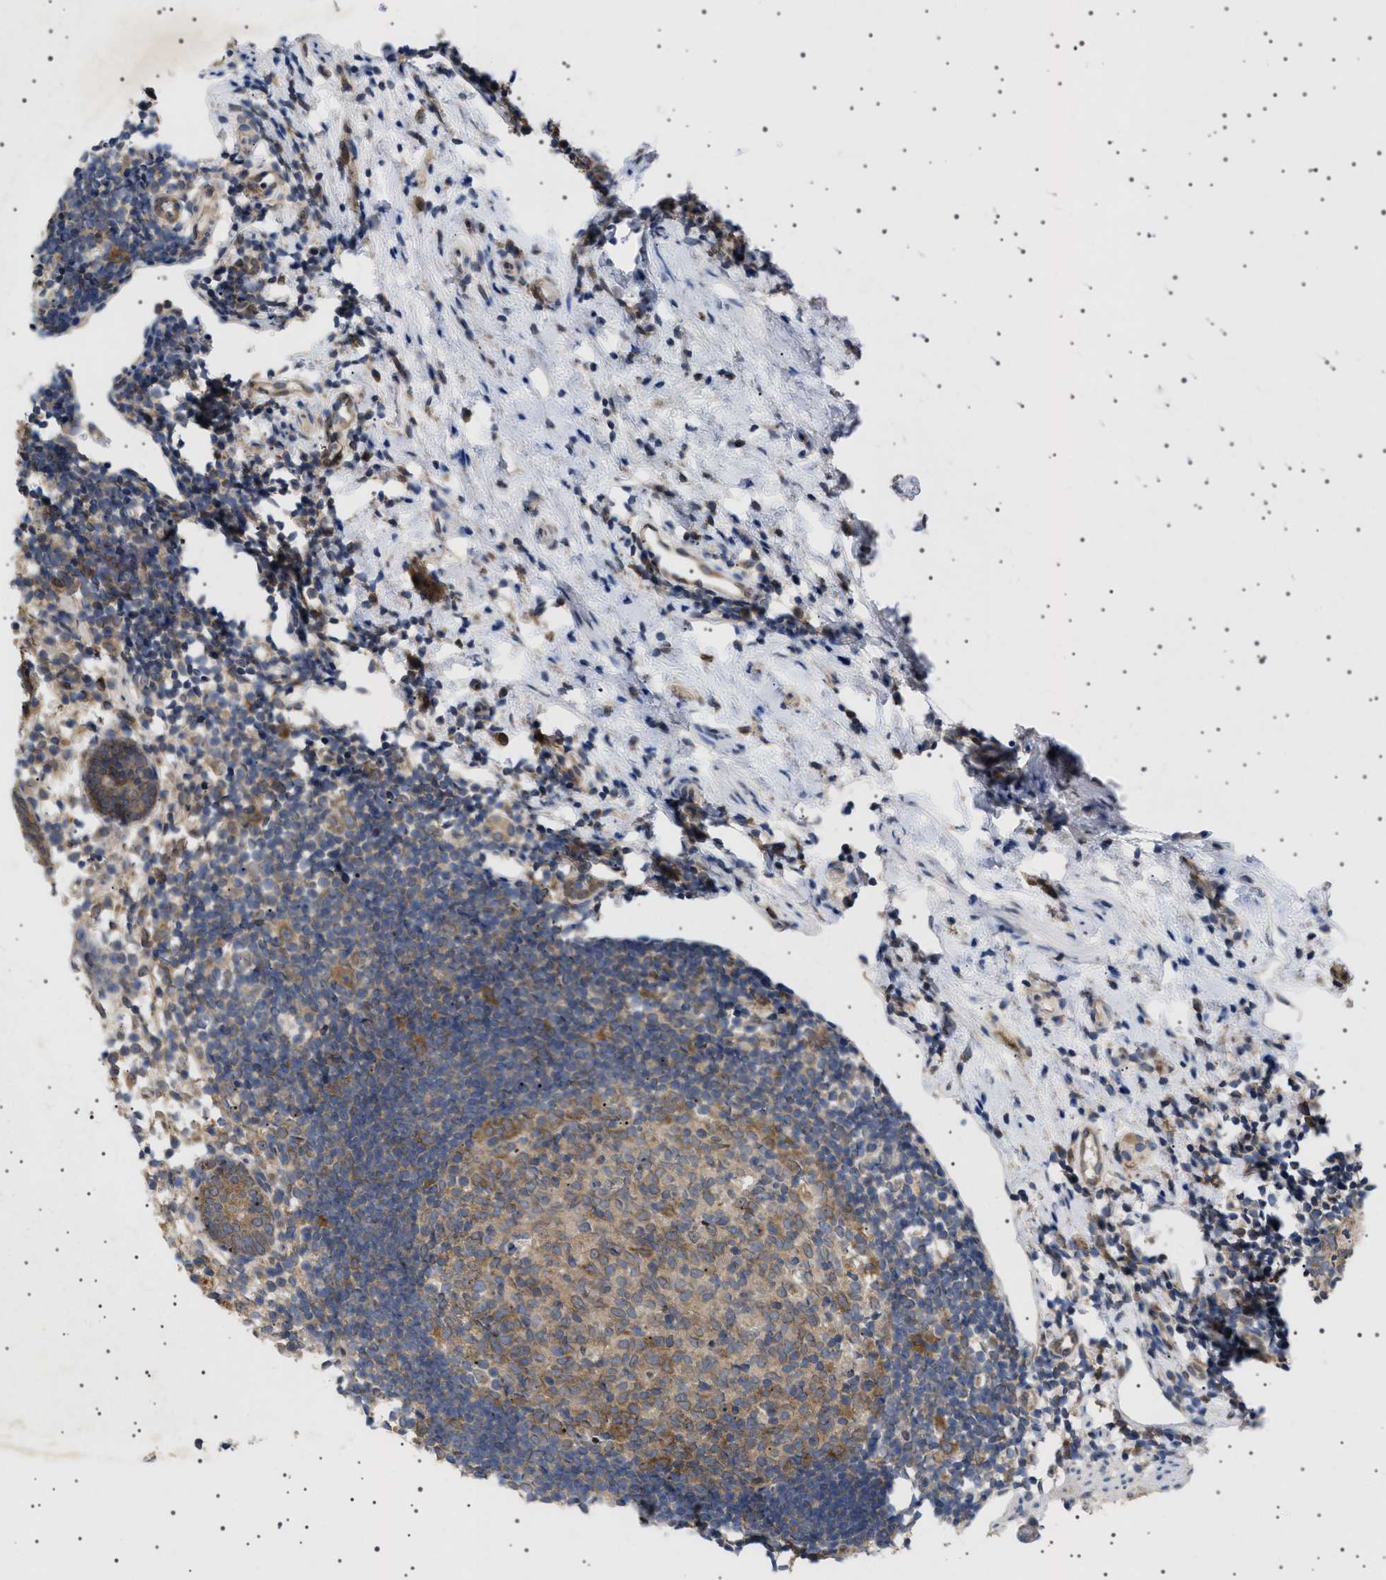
{"staining": {"intensity": "moderate", "quantity": ">75%", "location": "cytoplasmic/membranous"}, "tissue": "appendix", "cell_type": "Glandular cells", "image_type": "normal", "snomed": [{"axis": "morphology", "description": "Normal tissue, NOS"}, {"axis": "topography", "description": "Appendix"}], "caption": "IHC staining of normal appendix, which displays medium levels of moderate cytoplasmic/membranous positivity in about >75% of glandular cells indicating moderate cytoplasmic/membranous protein staining. The staining was performed using DAB (brown) for protein detection and nuclei were counterstained in hematoxylin (blue).", "gene": "NUP93", "patient": {"sex": "female", "age": 20}}